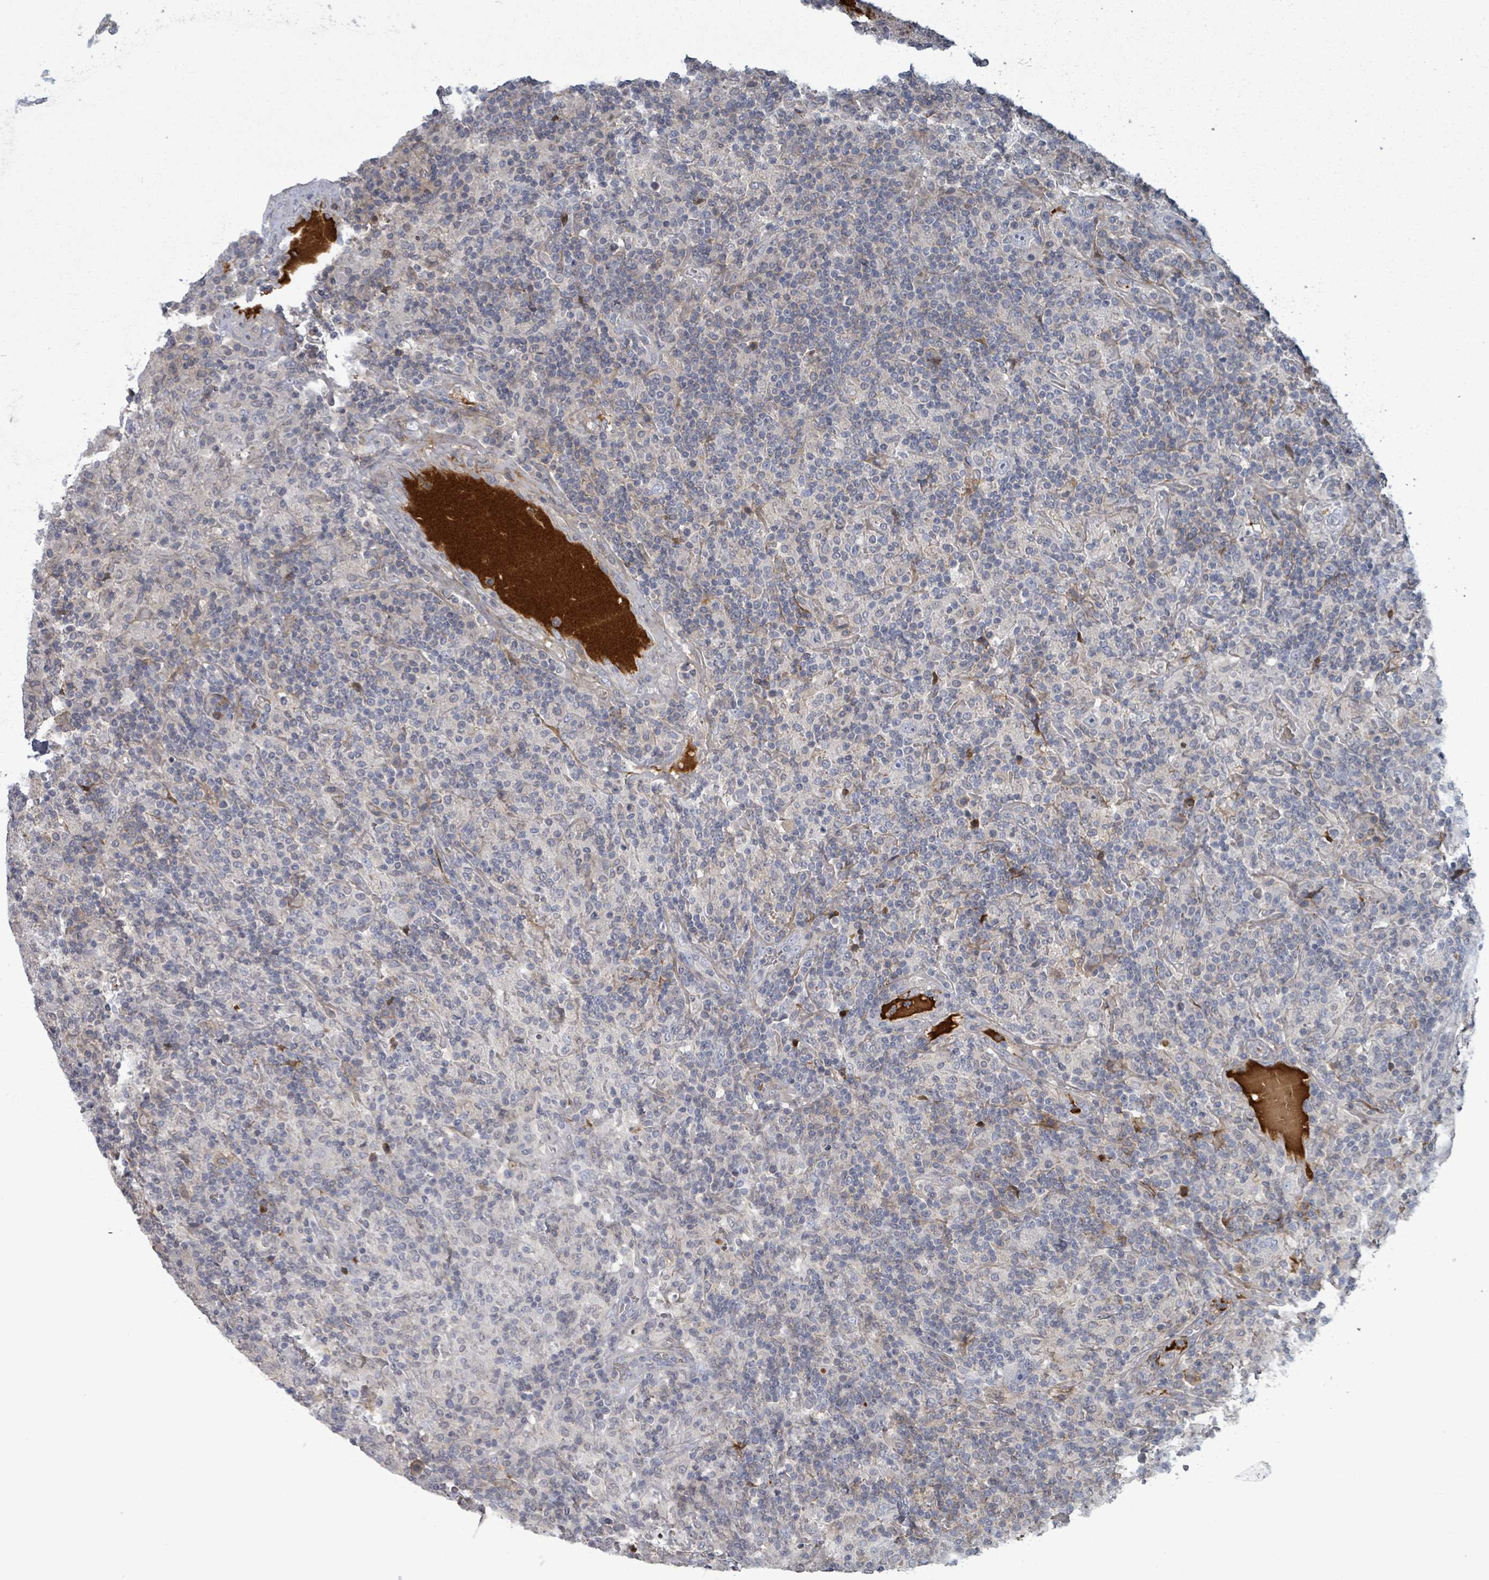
{"staining": {"intensity": "negative", "quantity": "none", "location": "none"}, "tissue": "lymphoma", "cell_type": "Tumor cells", "image_type": "cancer", "snomed": [{"axis": "morphology", "description": "Hodgkin's disease, NOS"}, {"axis": "topography", "description": "Lymph node"}], "caption": "DAB (3,3'-diaminobenzidine) immunohistochemical staining of Hodgkin's disease reveals no significant staining in tumor cells.", "gene": "GRM8", "patient": {"sex": "male", "age": 70}}